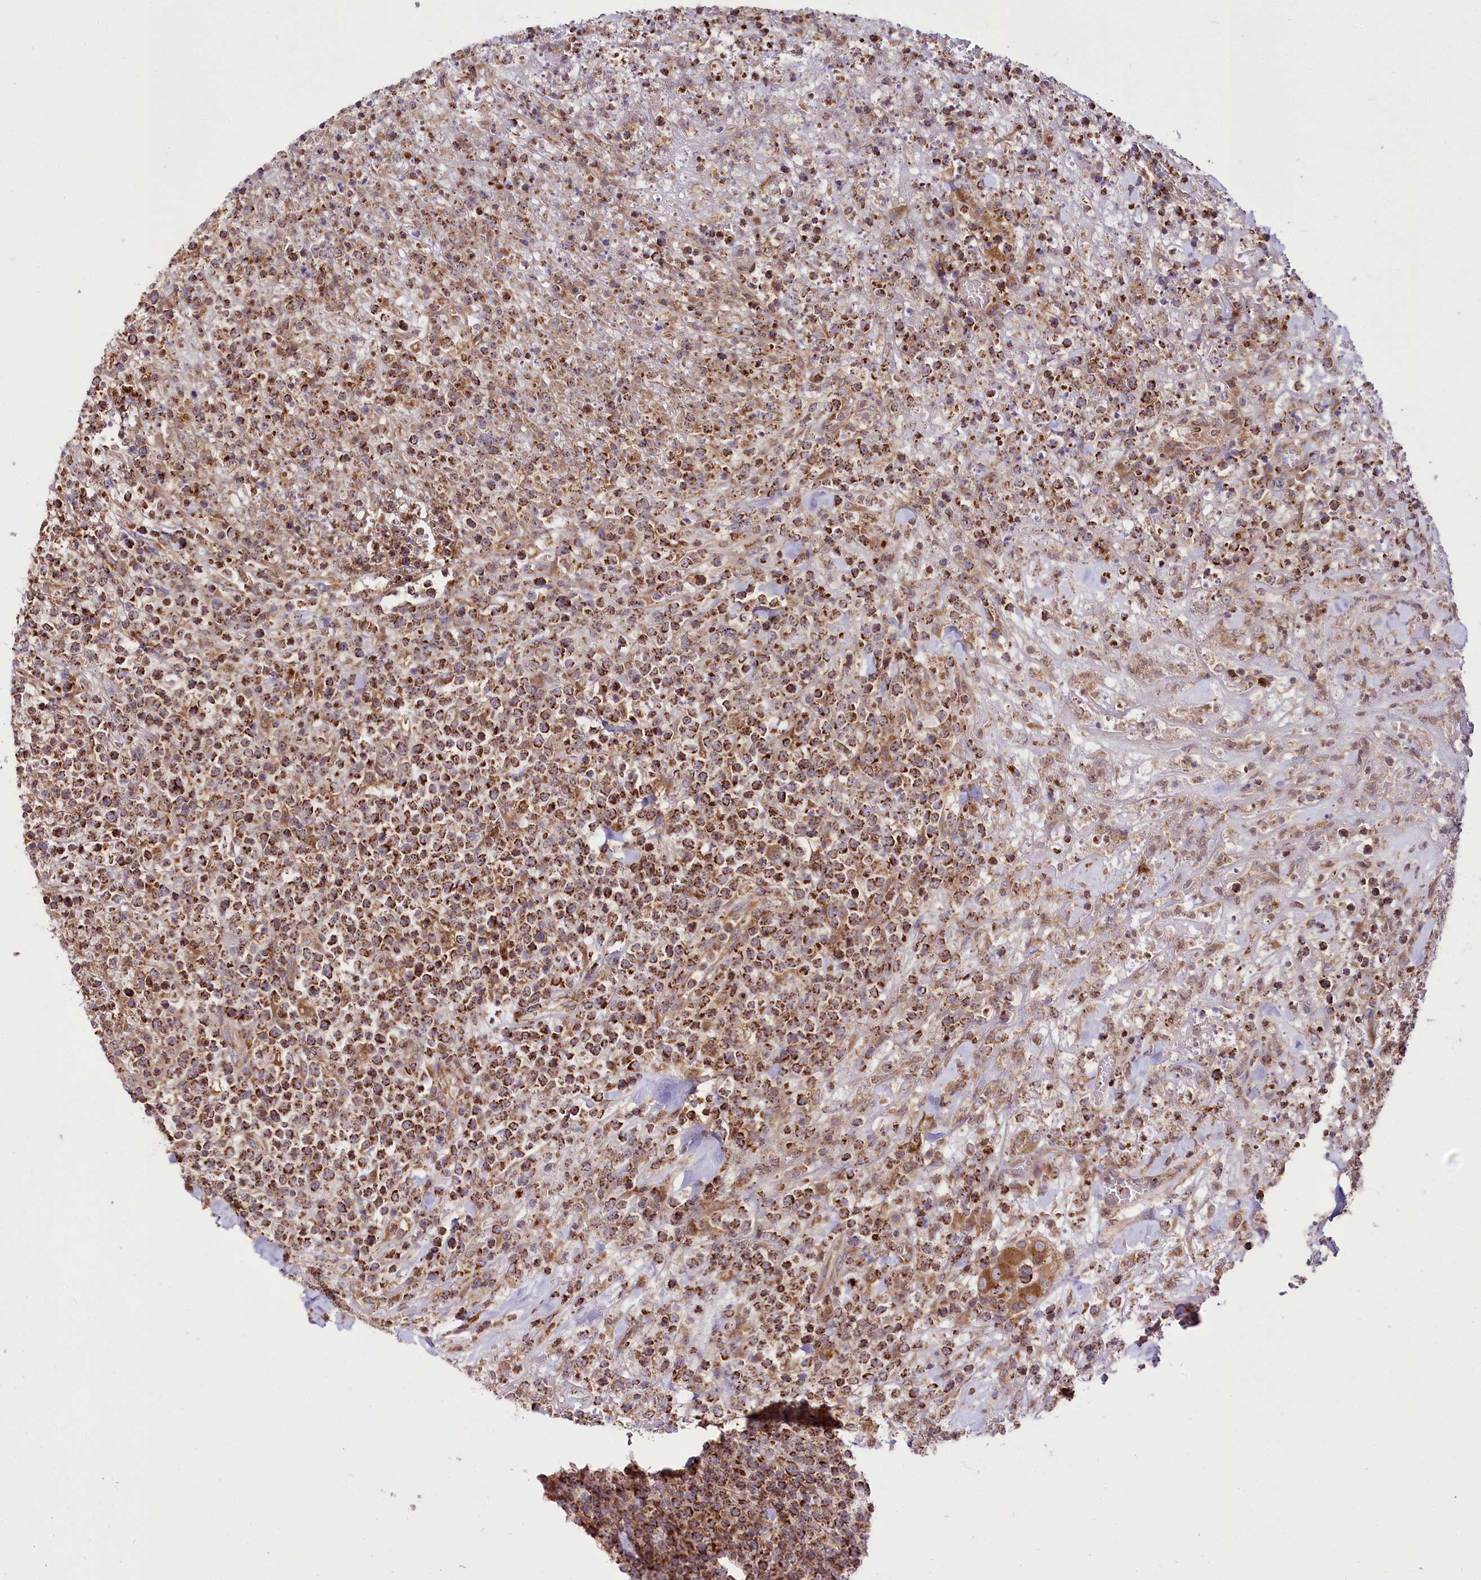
{"staining": {"intensity": "strong", "quantity": ">75%", "location": "cytoplasmic/membranous"}, "tissue": "lymphoma", "cell_type": "Tumor cells", "image_type": "cancer", "snomed": [{"axis": "morphology", "description": "Malignant lymphoma, non-Hodgkin's type, High grade"}, {"axis": "topography", "description": "Colon"}], "caption": "The image reveals a brown stain indicating the presence of a protein in the cytoplasmic/membranous of tumor cells in lymphoma.", "gene": "RAB7A", "patient": {"sex": "female", "age": 53}}